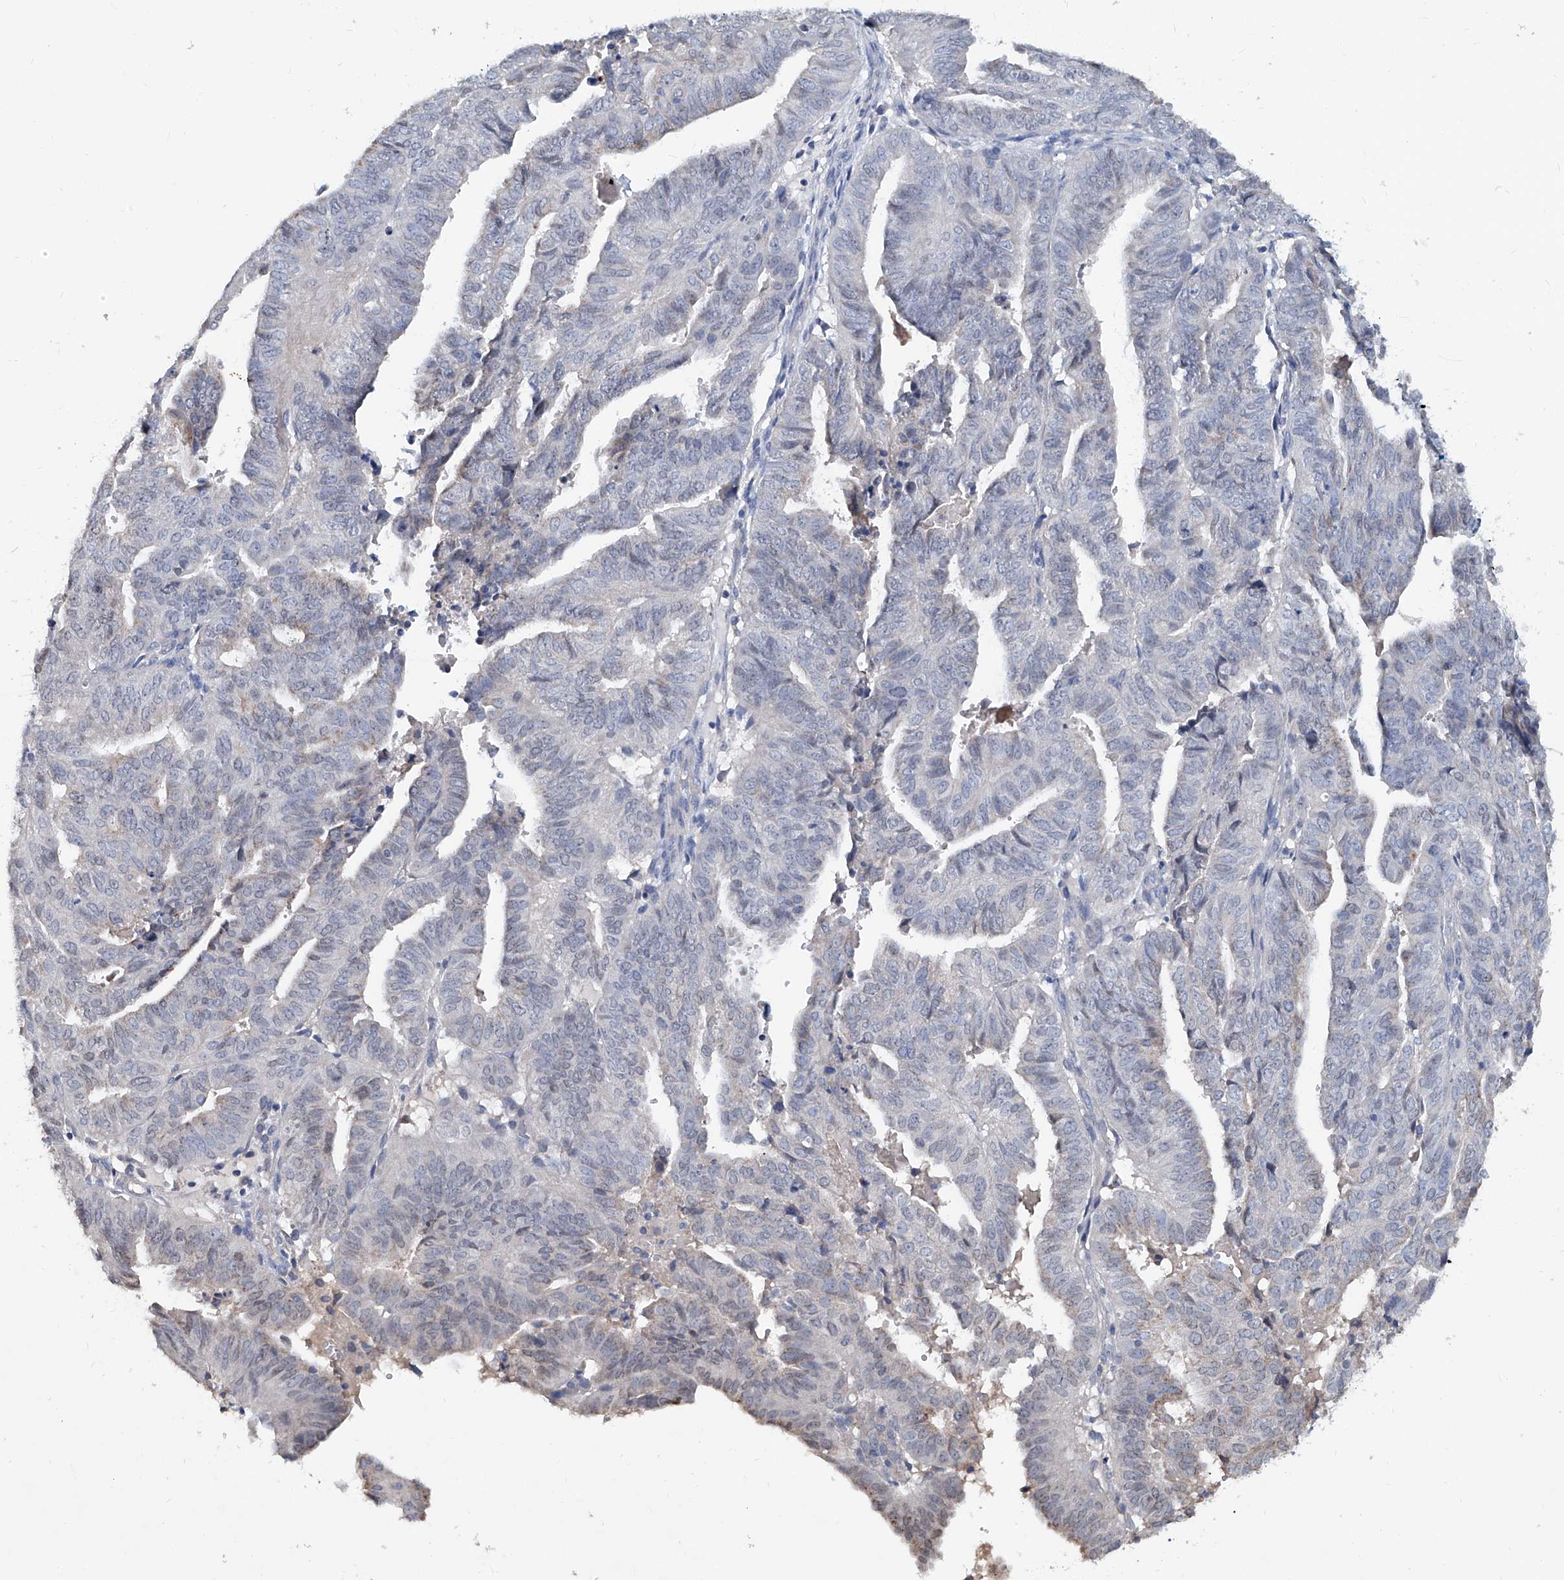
{"staining": {"intensity": "negative", "quantity": "none", "location": "none"}, "tissue": "endometrial cancer", "cell_type": "Tumor cells", "image_type": "cancer", "snomed": [{"axis": "morphology", "description": "Adenocarcinoma, NOS"}, {"axis": "topography", "description": "Uterus"}], "caption": "Tumor cells are negative for brown protein staining in endometrial adenocarcinoma.", "gene": "KLHL17", "patient": {"sex": "female", "age": 77}}